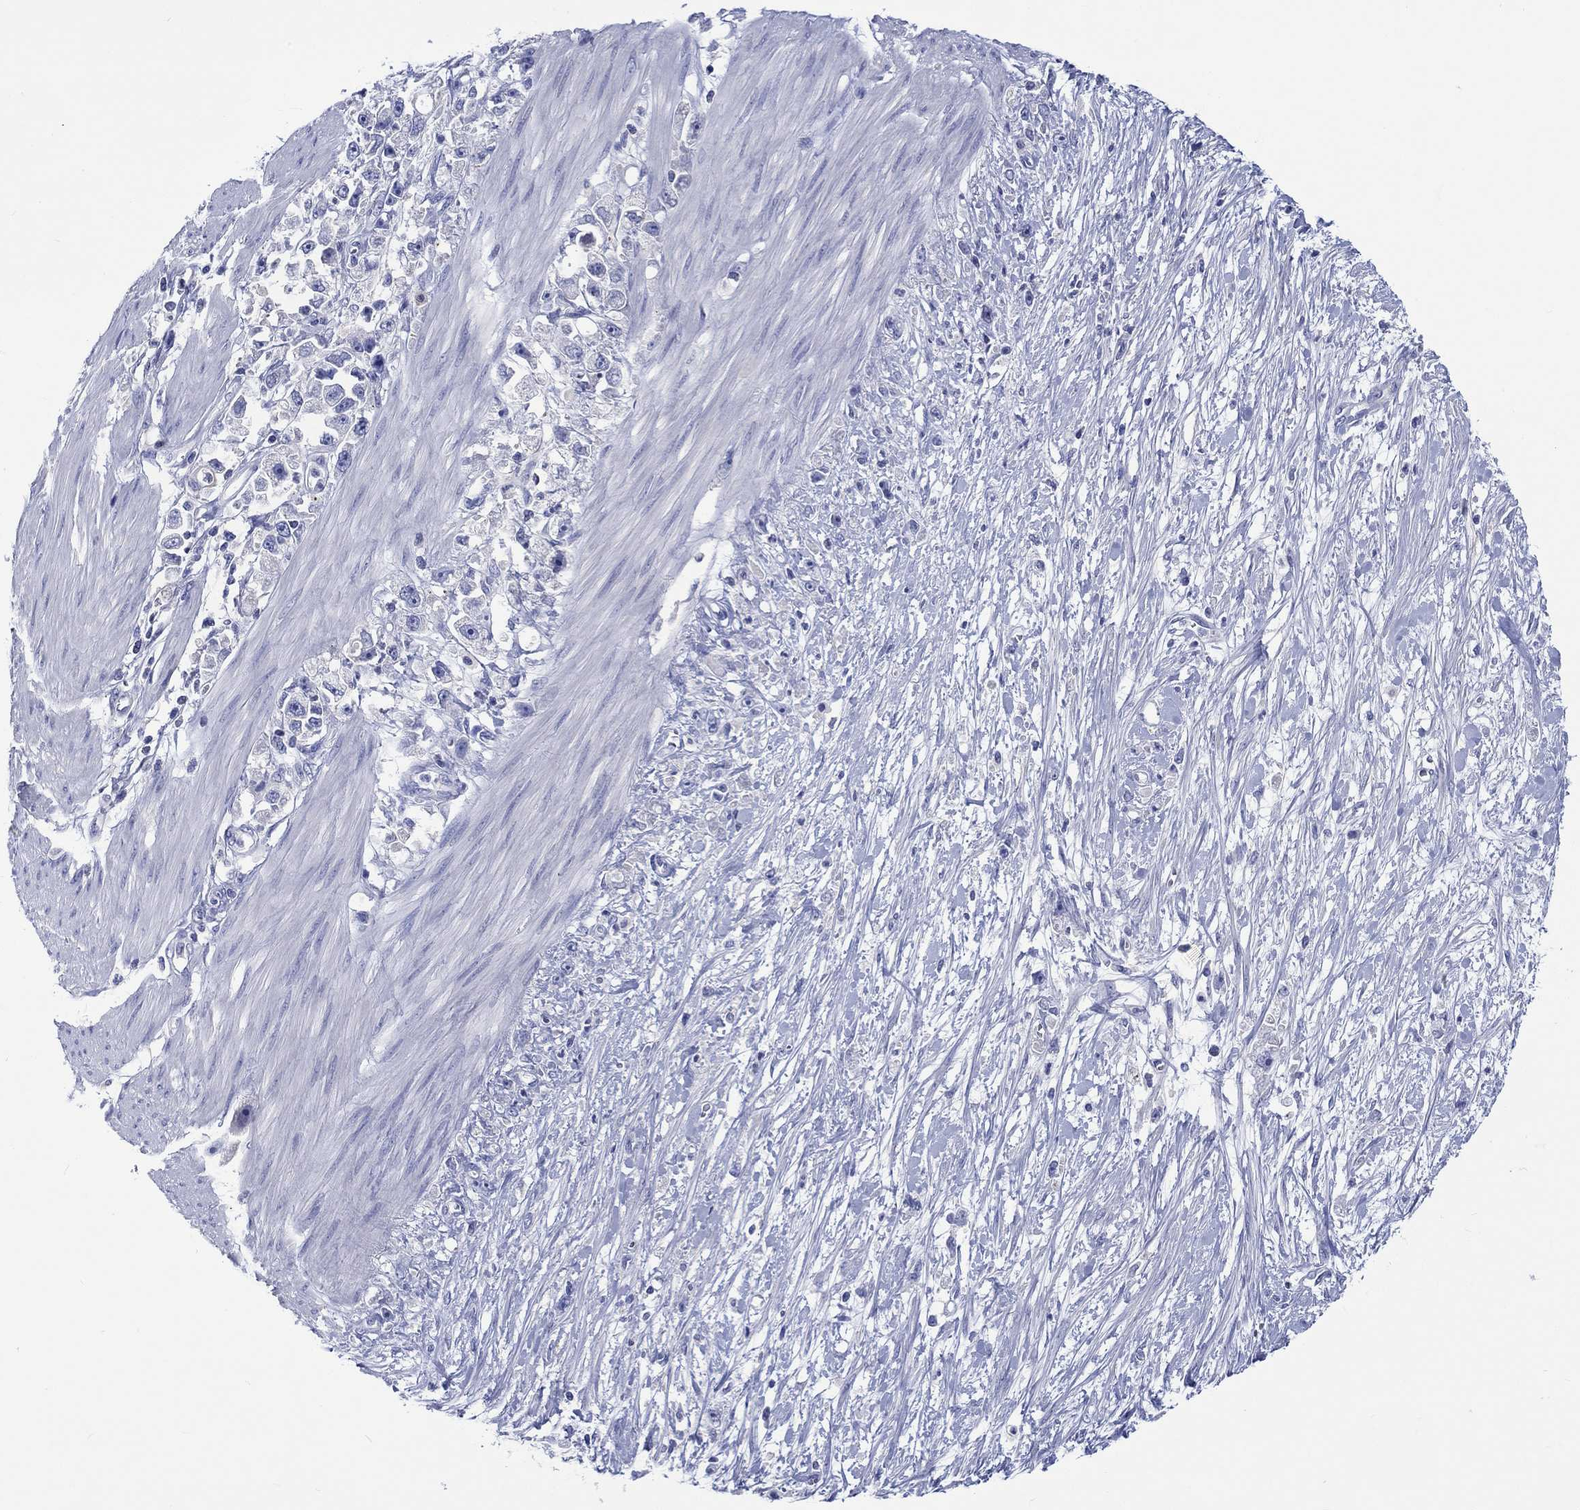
{"staining": {"intensity": "negative", "quantity": "none", "location": "none"}, "tissue": "stomach cancer", "cell_type": "Tumor cells", "image_type": "cancer", "snomed": [{"axis": "morphology", "description": "Adenocarcinoma, NOS"}, {"axis": "topography", "description": "Stomach"}], "caption": "There is no significant positivity in tumor cells of adenocarcinoma (stomach).", "gene": "TOMM20L", "patient": {"sex": "female", "age": 59}}